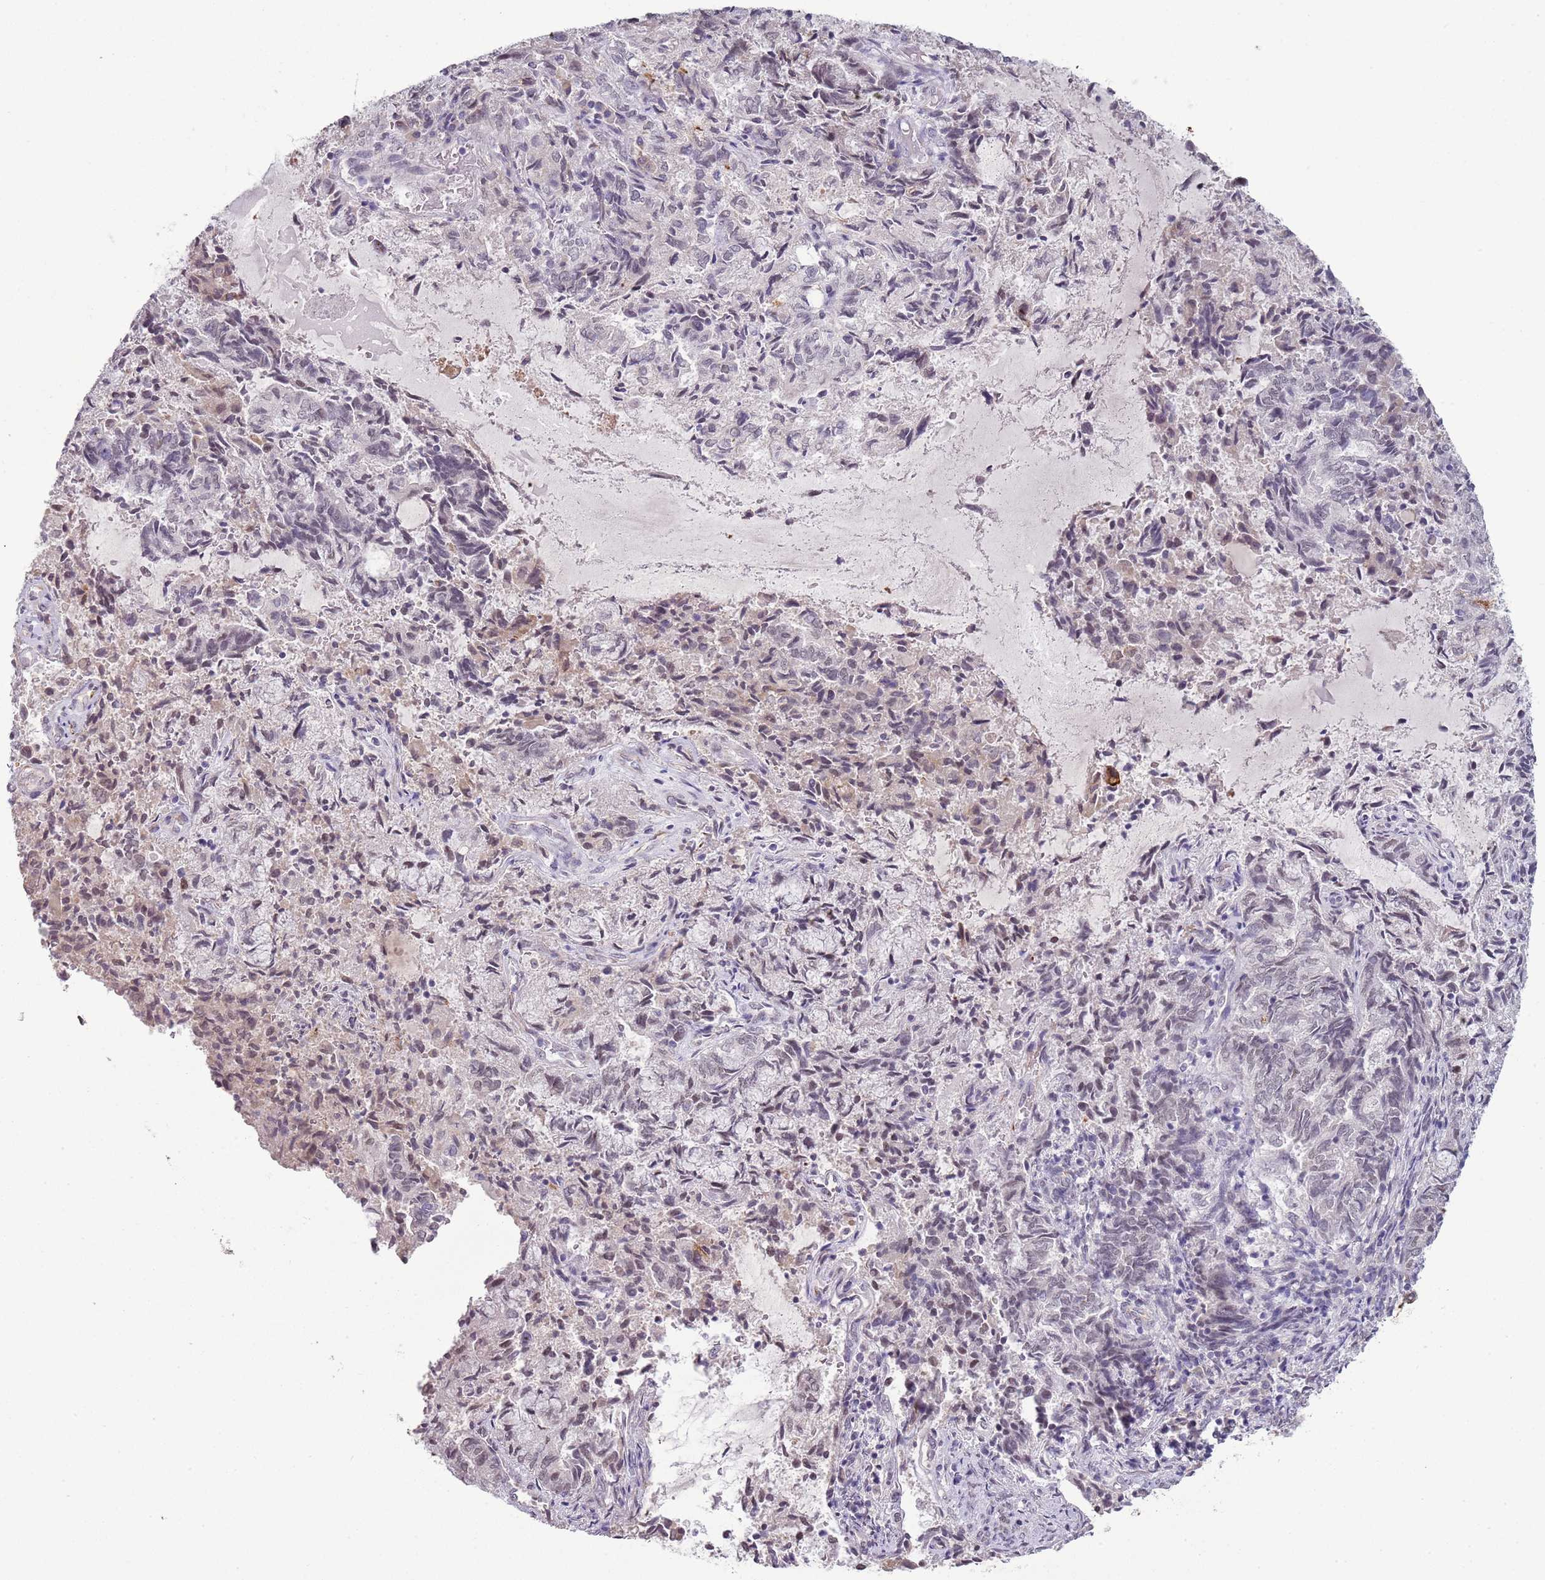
{"staining": {"intensity": "negative", "quantity": "none", "location": "none"}, "tissue": "endometrial cancer", "cell_type": "Tumor cells", "image_type": "cancer", "snomed": [{"axis": "morphology", "description": "Adenocarcinoma, NOS"}, {"axis": "topography", "description": "Endometrium"}], "caption": "There is no significant expression in tumor cells of endometrial cancer.", "gene": "NBPF3", "patient": {"sex": "female", "age": 80}}